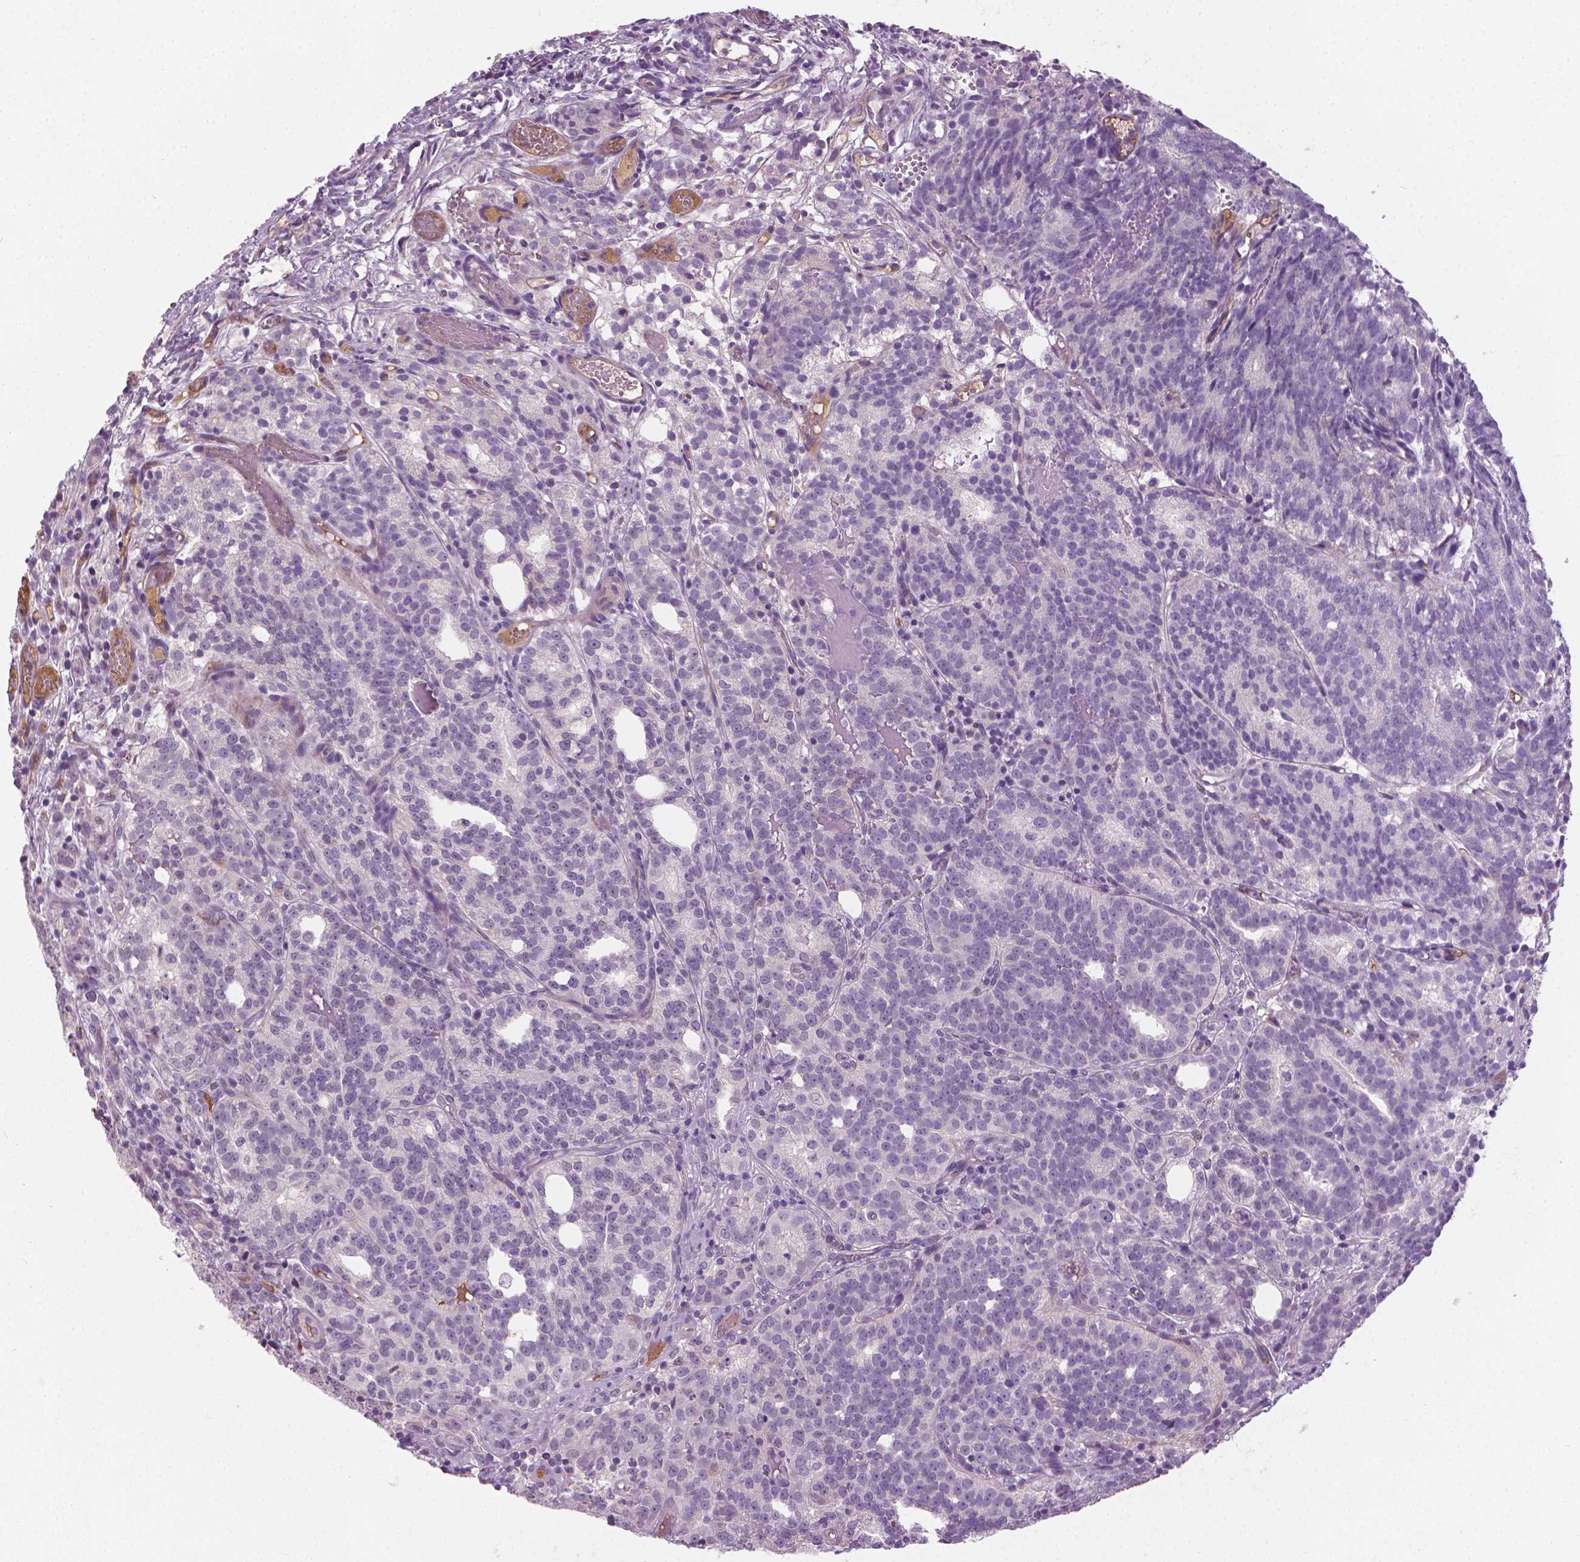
{"staining": {"intensity": "negative", "quantity": "none", "location": "none"}, "tissue": "prostate cancer", "cell_type": "Tumor cells", "image_type": "cancer", "snomed": [{"axis": "morphology", "description": "Adenocarcinoma, High grade"}, {"axis": "topography", "description": "Prostate"}], "caption": "This is a image of IHC staining of prostate high-grade adenocarcinoma, which shows no expression in tumor cells.", "gene": "SAXO2", "patient": {"sex": "male", "age": 53}}